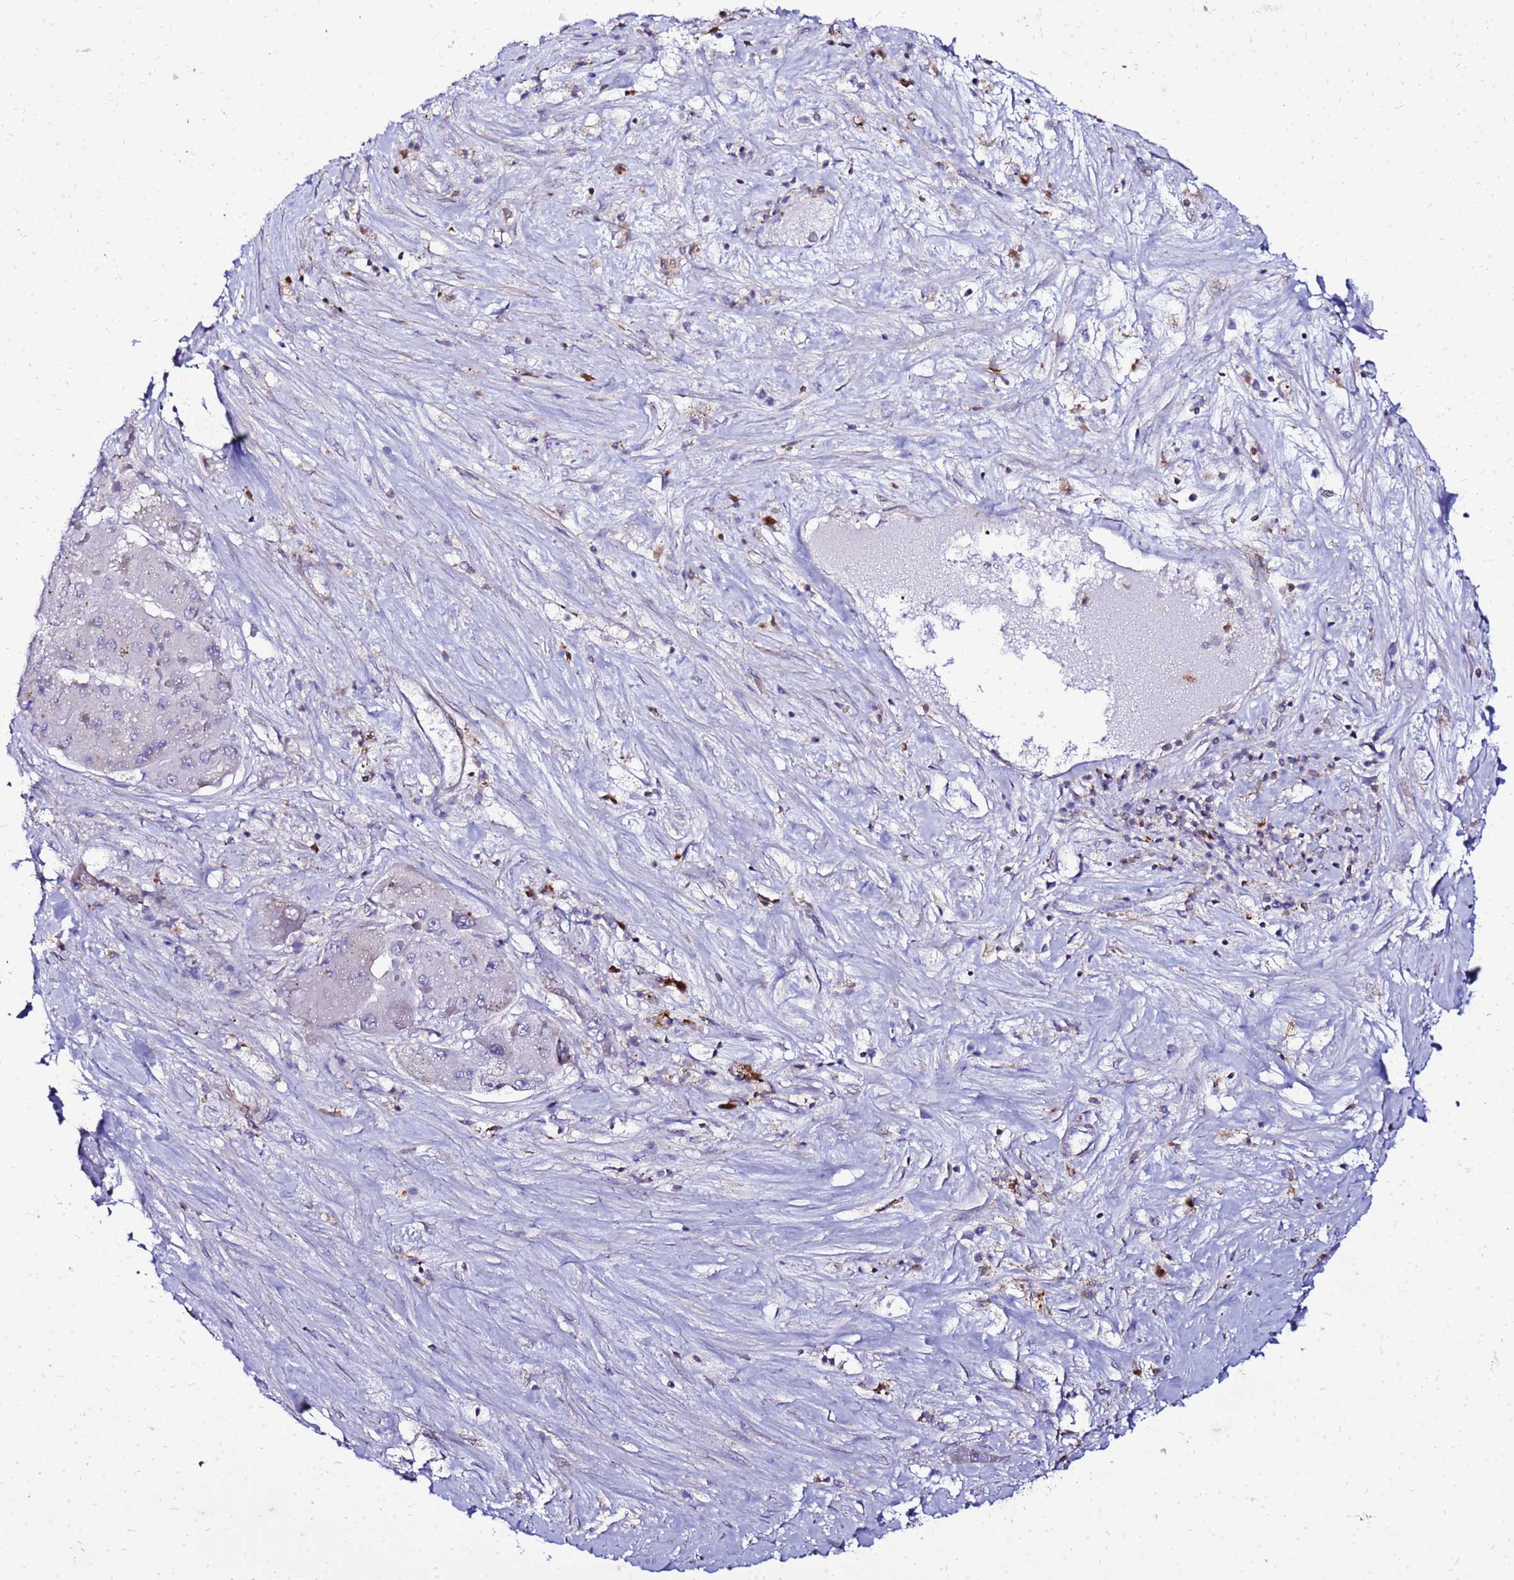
{"staining": {"intensity": "negative", "quantity": "none", "location": "none"}, "tissue": "liver cancer", "cell_type": "Tumor cells", "image_type": "cancer", "snomed": [{"axis": "morphology", "description": "Carcinoma, Hepatocellular, NOS"}, {"axis": "topography", "description": "Liver"}], "caption": "Immunohistochemistry (IHC) image of liver cancer stained for a protein (brown), which exhibits no positivity in tumor cells.", "gene": "DBNDD2", "patient": {"sex": "female", "age": 73}}